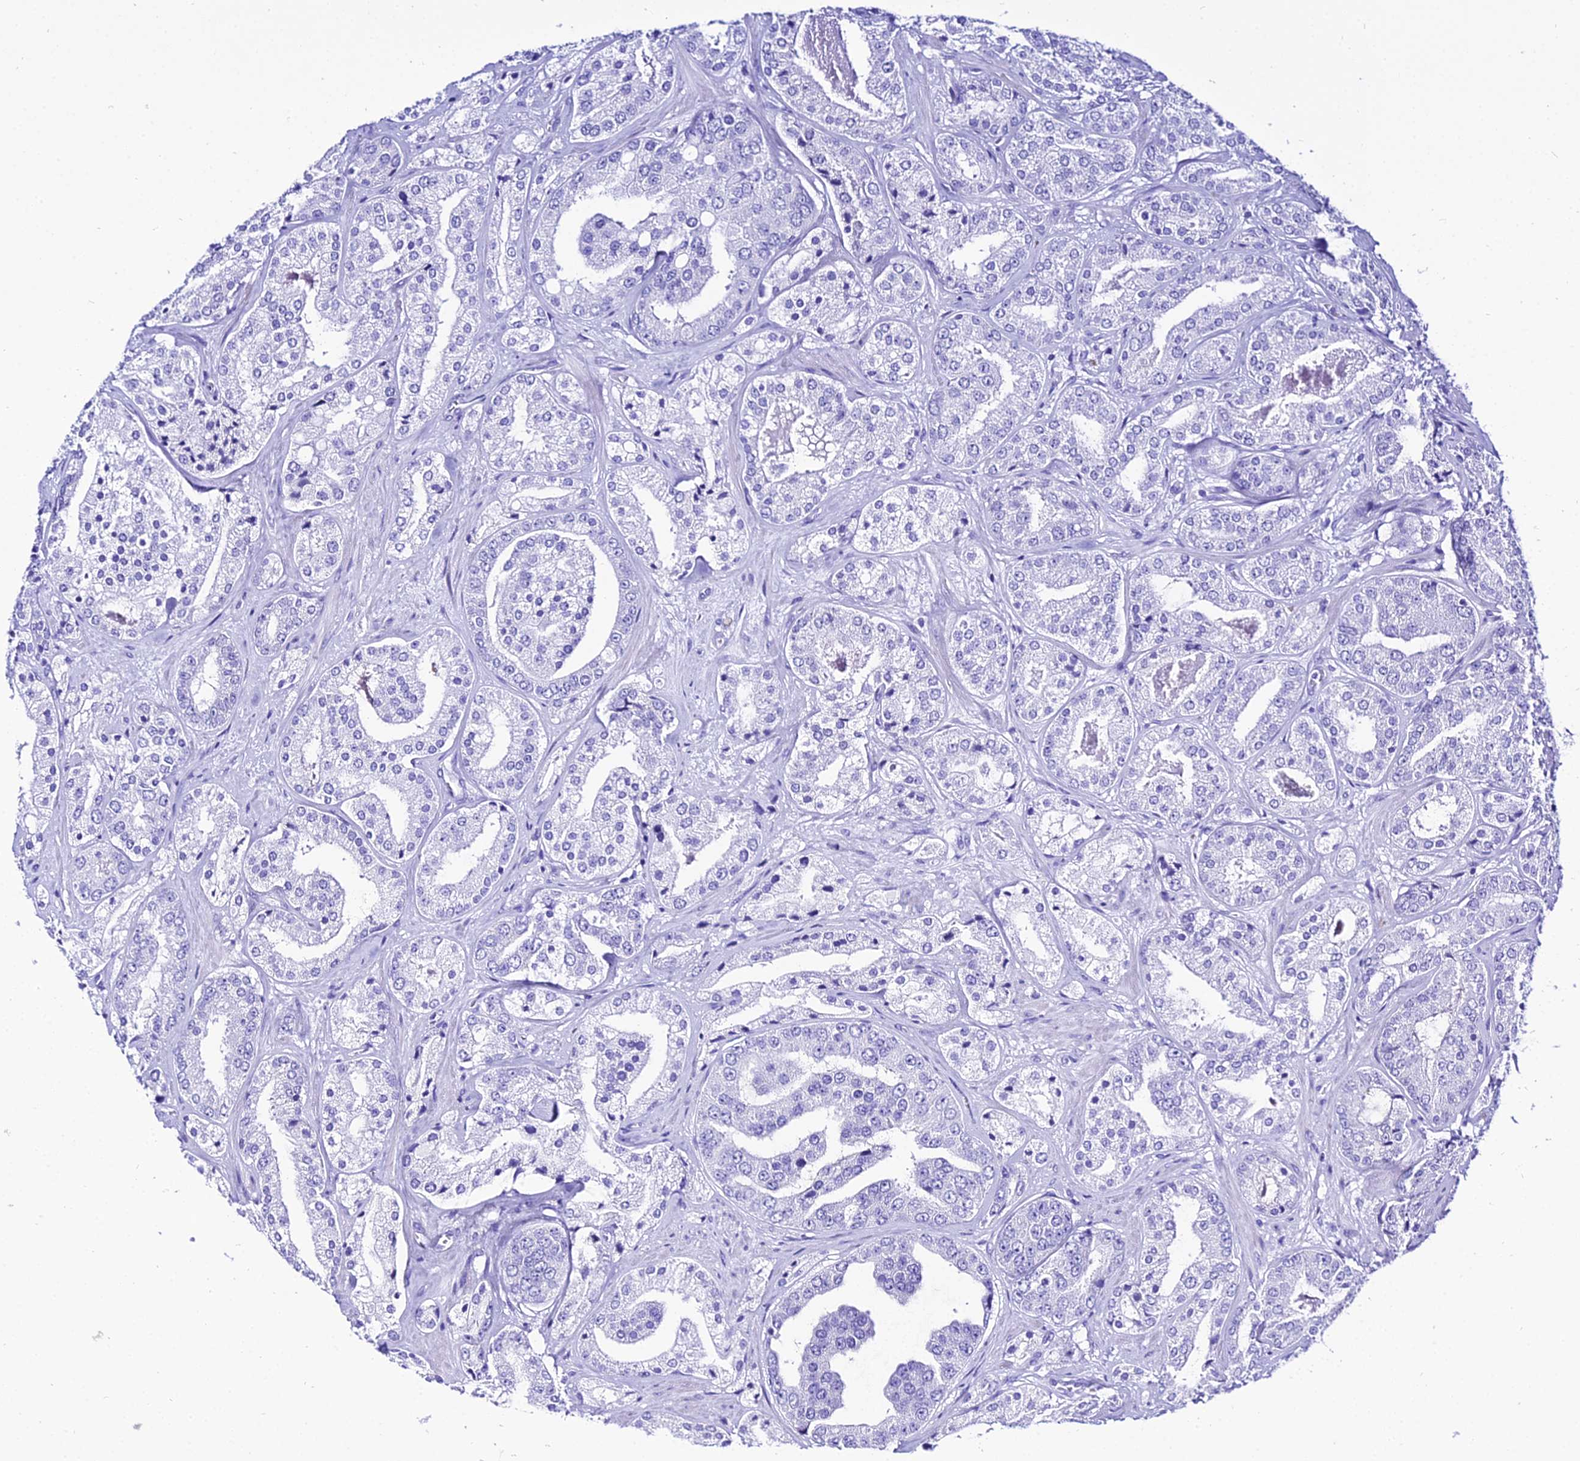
{"staining": {"intensity": "negative", "quantity": "none", "location": "none"}, "tissue": "prostate cancer", "cell_type": "Tumor cells", "image_type": "cancer", "snomed": [{"axis": "morphology", "description": "Adenocarcinoma, High grade"}, {"axis": "topography", "description": "Prostate"}], "caption": "The image demonstrates no significant staining in tumor cells of prostate adenocarcinoma (high-grade).", "gene": "TRMT44", "patient": {"sex": "male", "age": 63}}